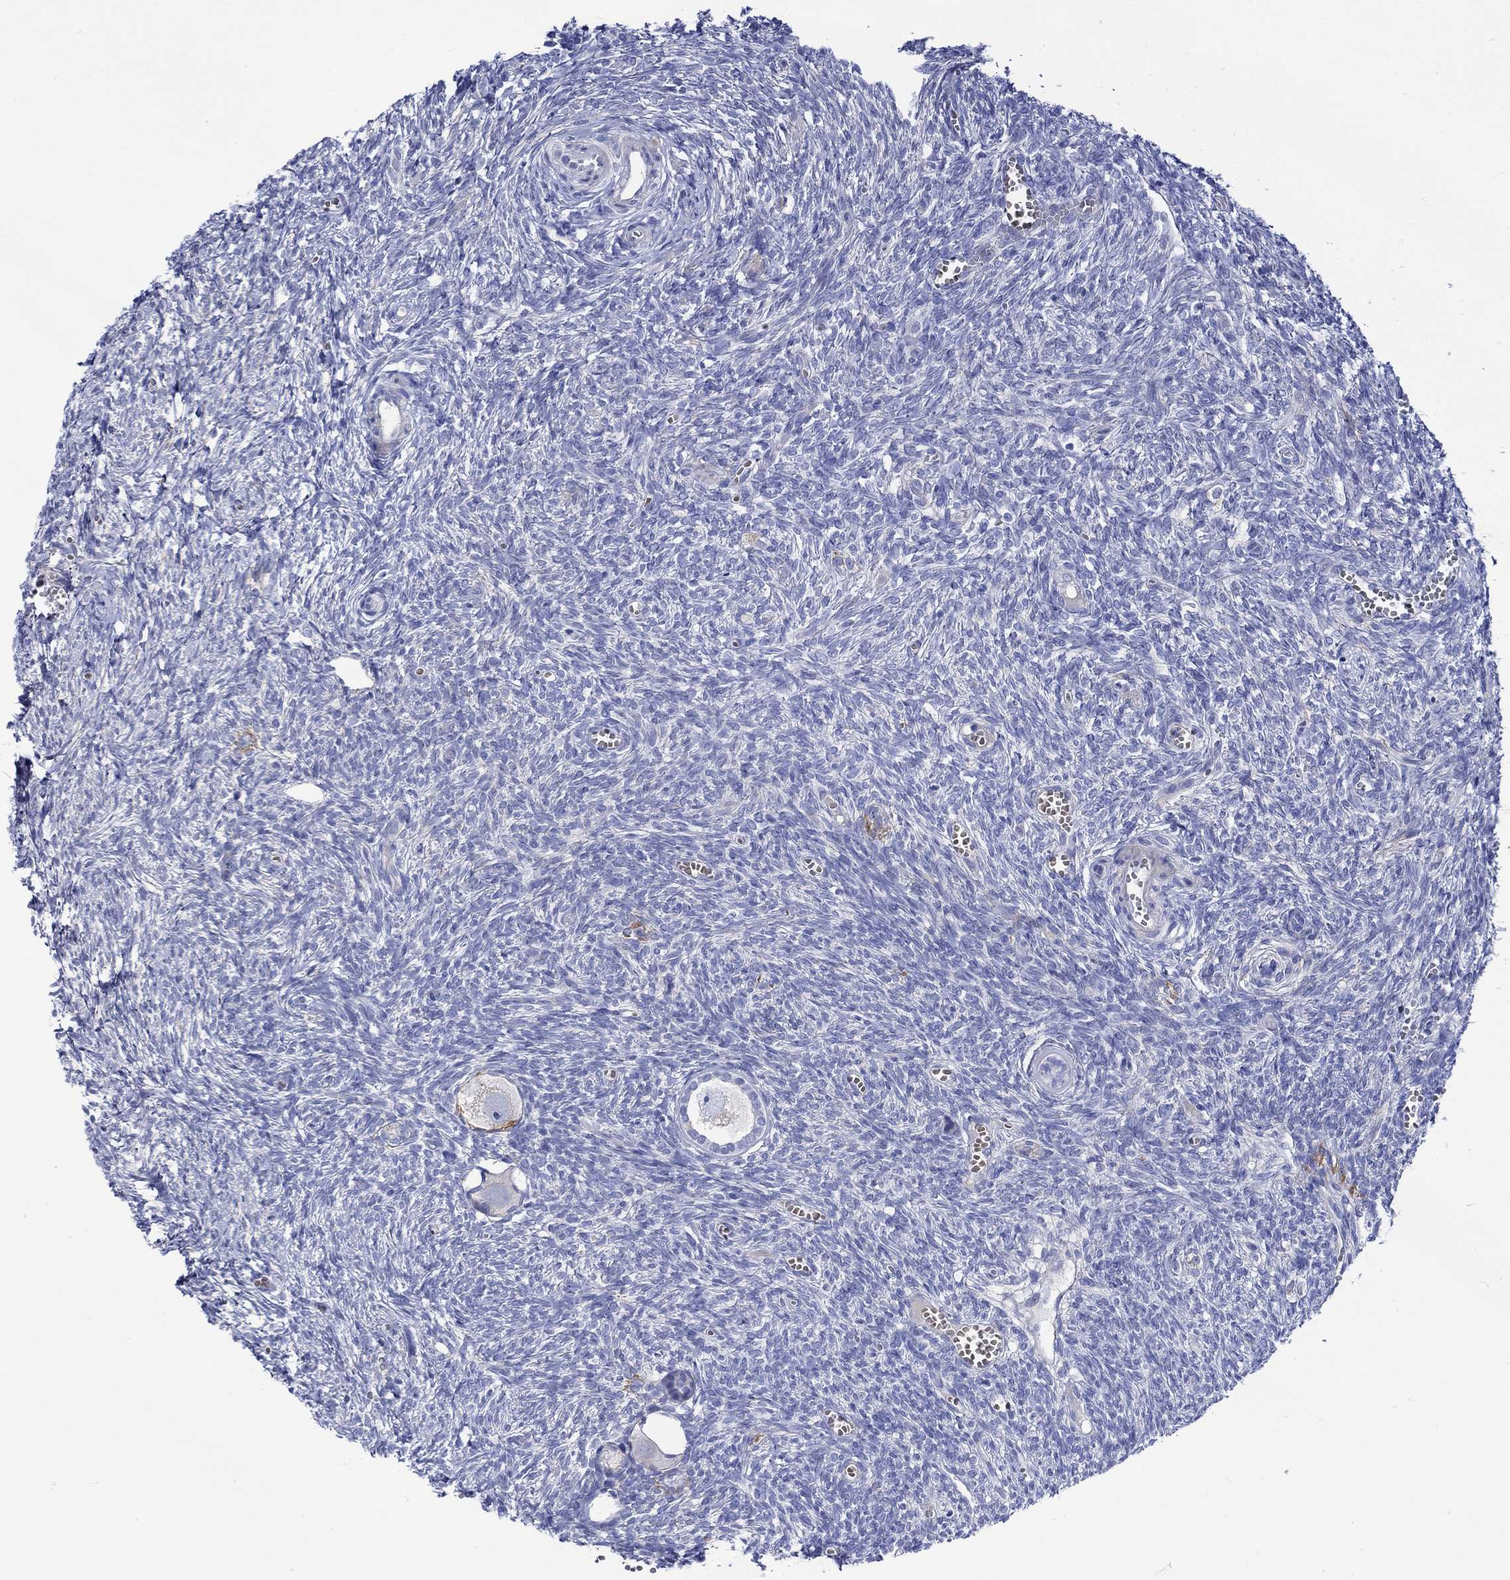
{"staining": {"intensity": "strong", "quantity": "<25%", "location": "cytoplasmic/membranous"}, "tissue": "ovary", "cell_type": "Follicle cells", "image_type": "normal", "snomed": [{"axis": "morphology", "description": "Normal tissue, NOS"}, {"axis": "topography", "description": "Ovary"}], "caption": "Protein staining demonstrates strong cytoplasmic/membranous staining in about <25% of follicle cells in normal ovary.", "gene": "NRIP3", "patient": {"sex": "female", "age": 43}}